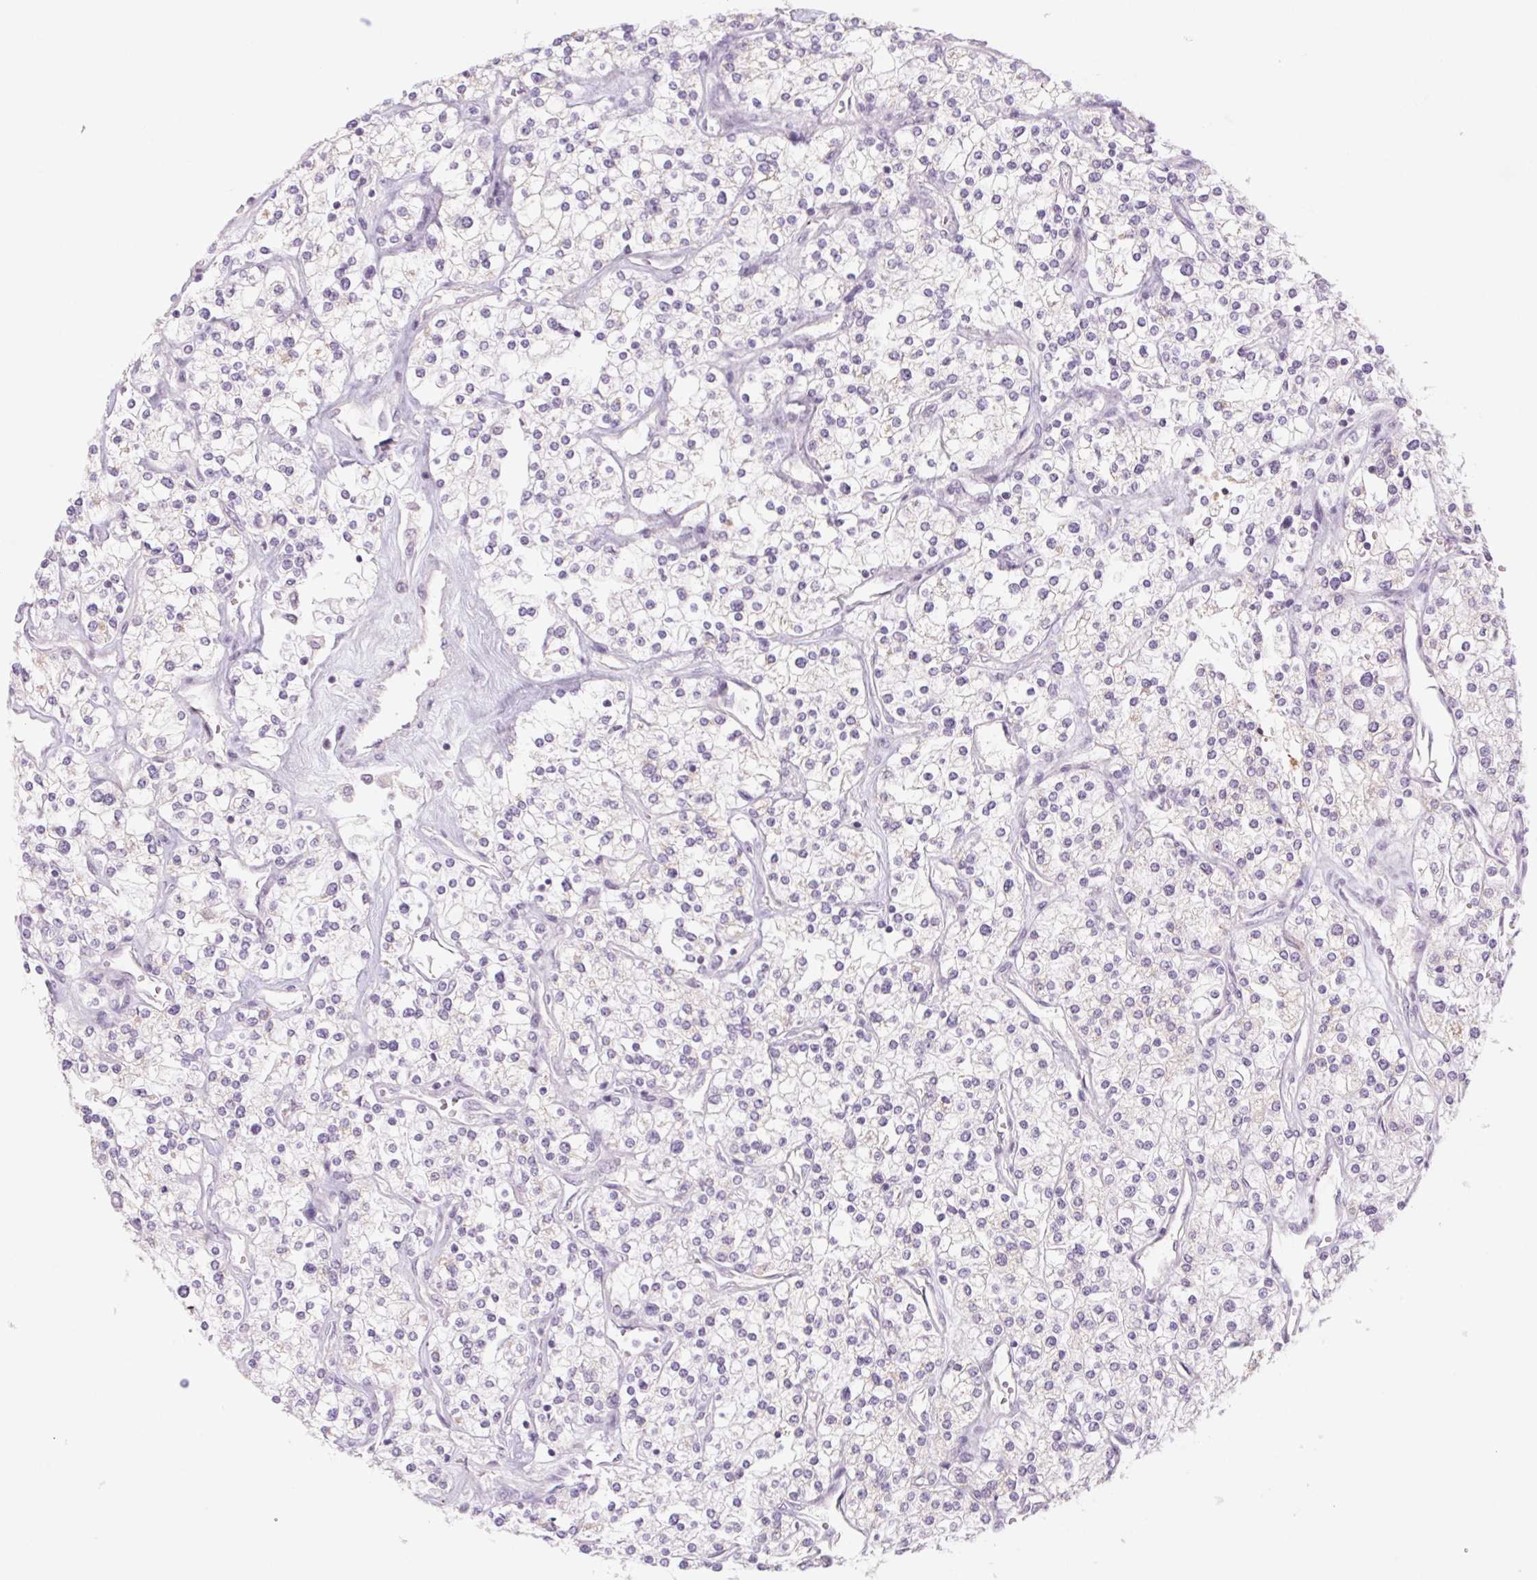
{"staining": {"intensity": "negative", "quantity": "none", "location": "none"}, "tissue": "renal cancer", "cell_type": "Tumor cells", "image_type": "cancer", "snomed": [{"axis": "morphology", "description": "Adenocarcinoma, NOS"}, {"axis": "topography", "description": "Kidney"}], "caption": "Tumor cells show no significant protein positivity in renal cancer (adenocarcinoma).", "gene": "KRT1", "patient": {"sex": "male", "age": 80}}